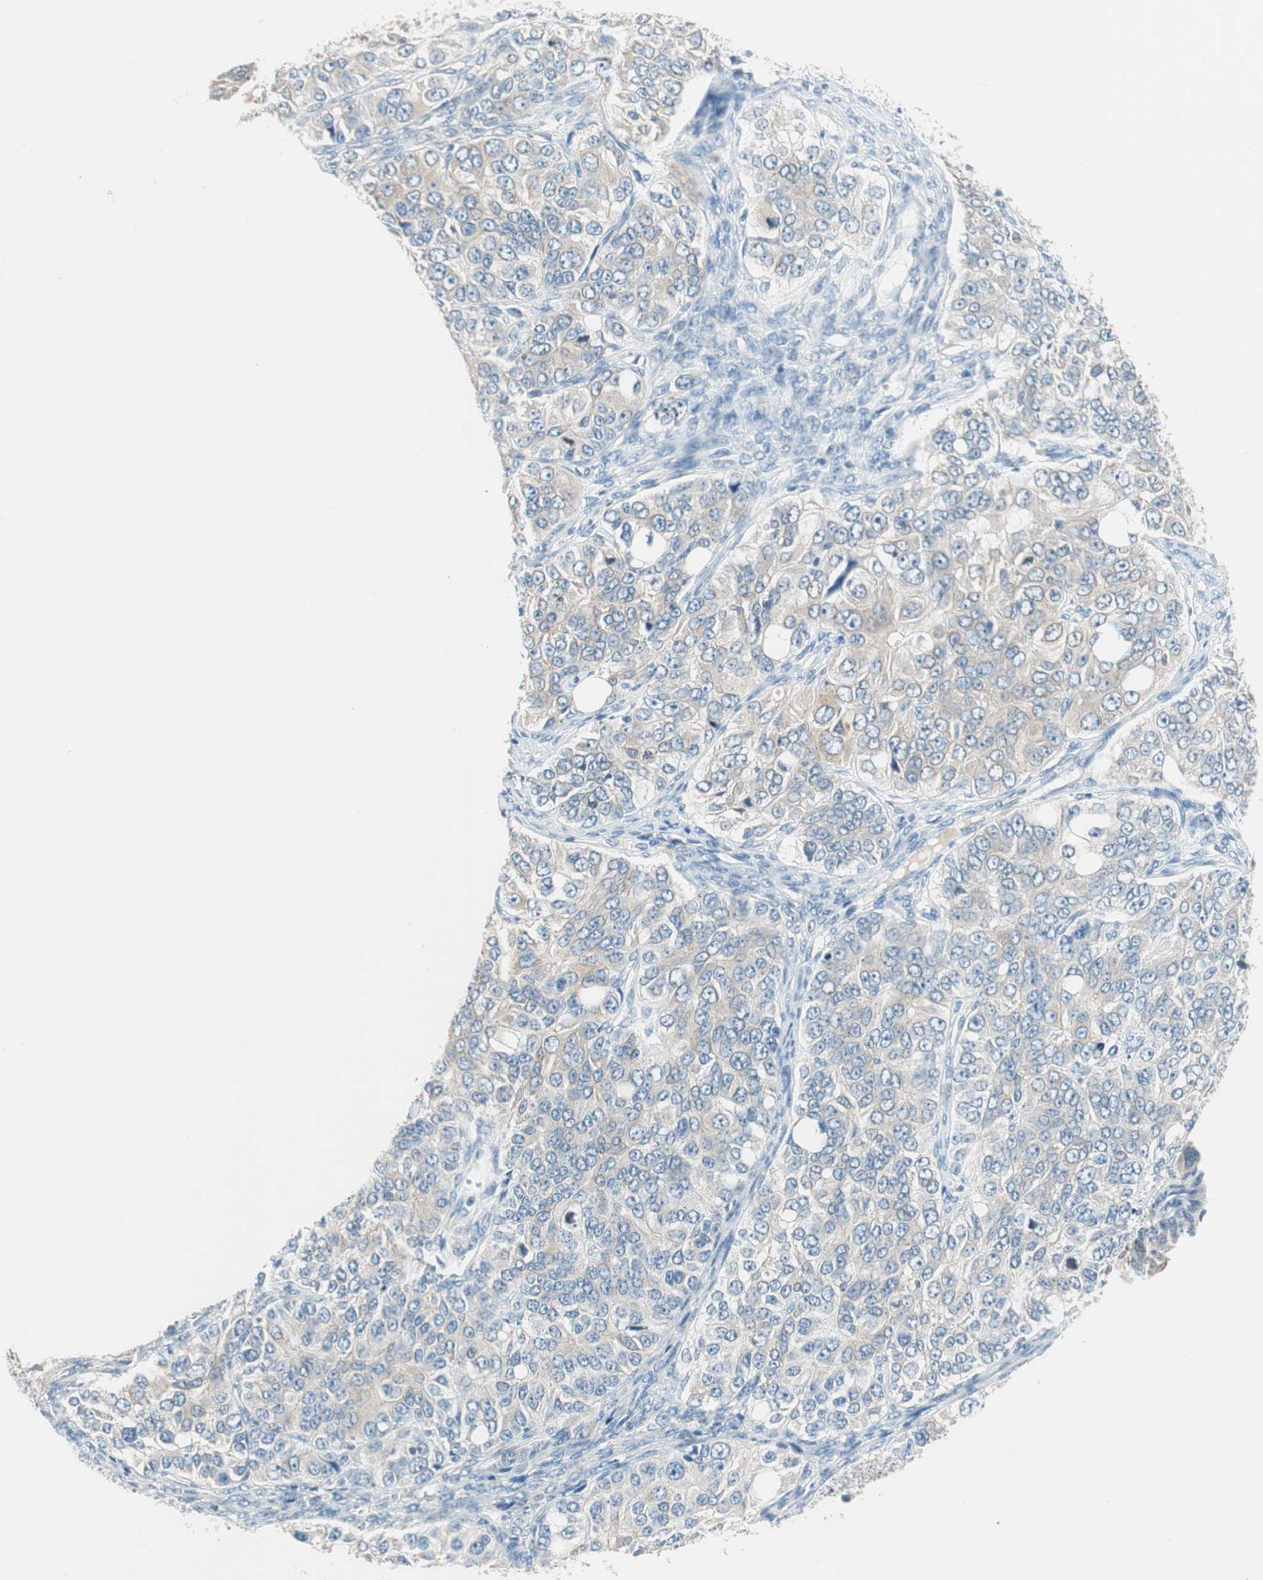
{"staining": {"intensity": "weak", "quantity": "<25%", "location": "cytoplasmic/membranous"}, "tissue": "ovarian cancer", "cell_type": "Tumor cells", "image_type": "cancer", "snomed": [{"axis": "morphology", "description": "Carcinoma, endometroid"}, {"axis": "topography", "description": "Ovary"}], "caption": "DAB (3,3'-diaminobenzidine) immunohistochemical staining of ovarian cancer (endometroid carcinoma) reveals no significant expression in tumor cells.", "gene": "GNAO1", "patient": {"sex": "female", "age": 51}}